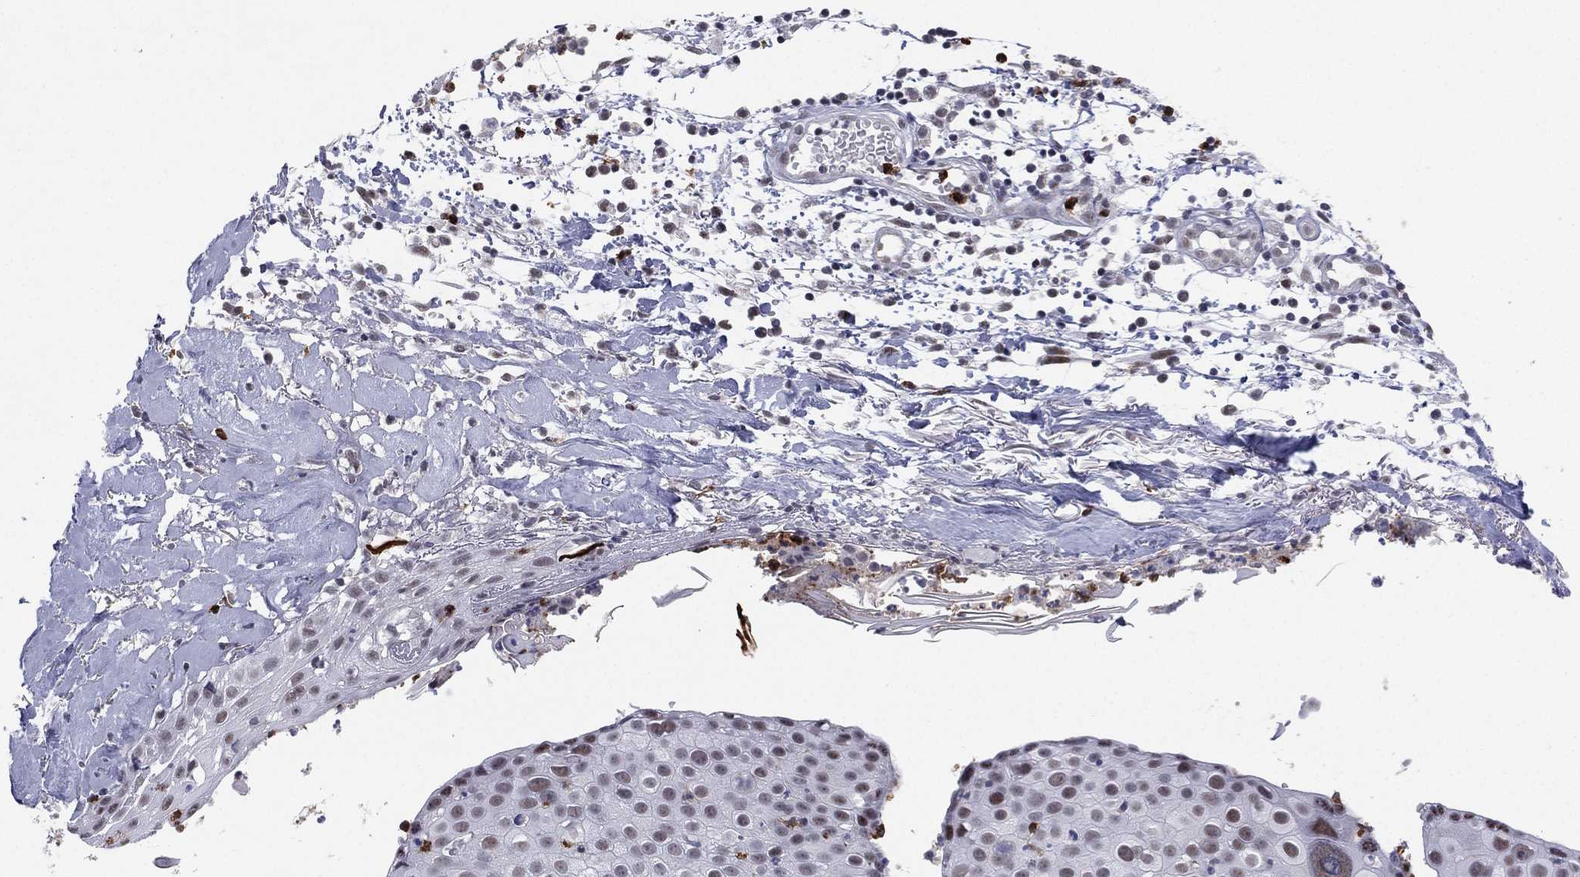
{"staining": {"intensity": "negative", "quantity": "none", "location": "none"}, "tissue": "skin cancer", "cell_type": "Tumor cells", "image_type": "cancer", "snomed": [{"axis": "morphology", "description": "Squamous cell carcinoma, NOS"}, {"axis": "topography", "description": "Skin"}], "caption": "Immunohistochemistry (IHC) image of neoplastic tissue: human skin squamous cell carcinoma stained with DAB (3,3'-diaminobenzidine) shows no significant protein expression in tumor cells.", "gene": "CD177", "patient": {"sex": "male", "age": 71}}